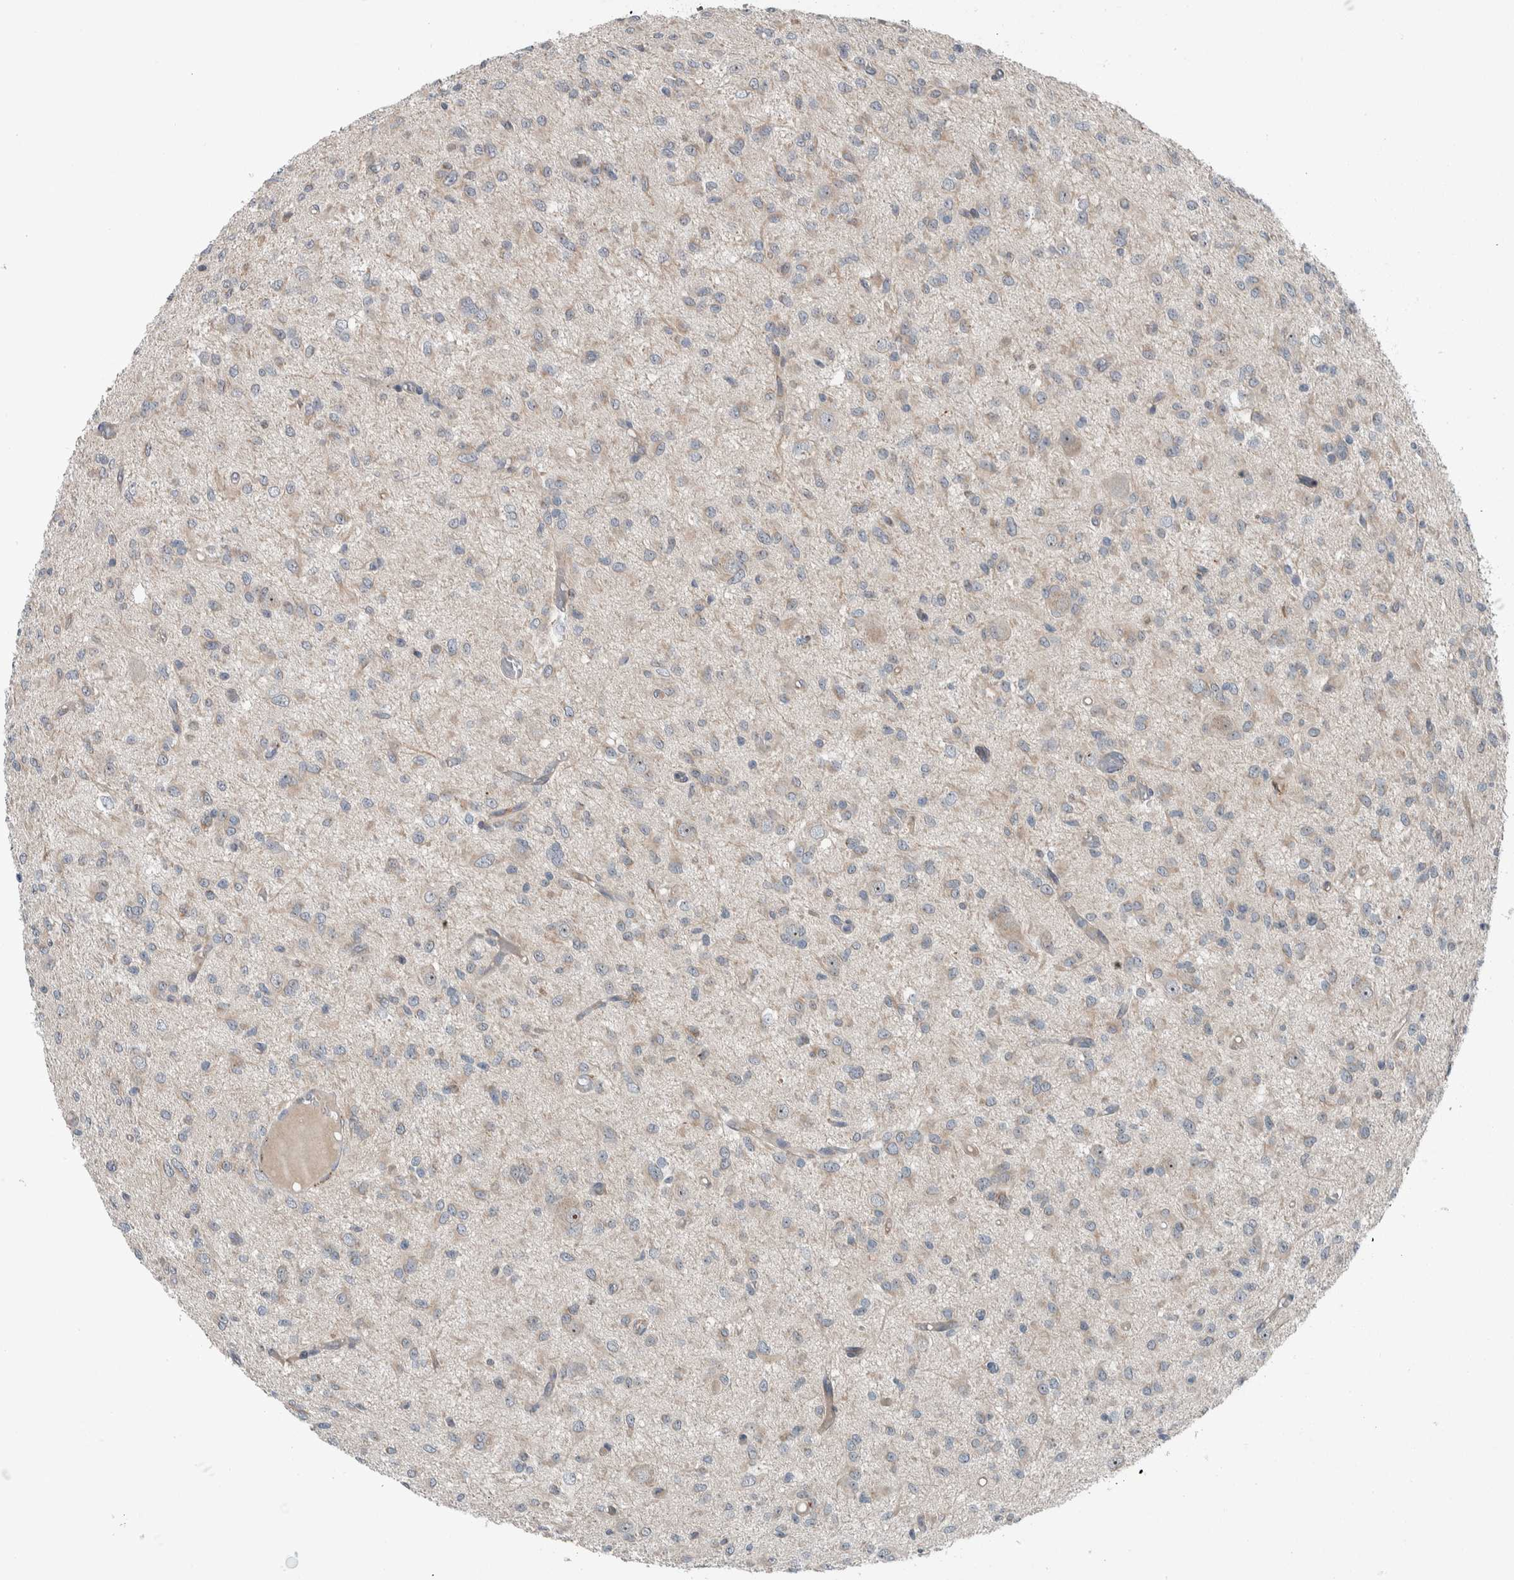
{"staining": {"intensity": "negative", "quantity": "none", "location": "none"}, "tissue": "glioma", "cell_type": "Tumor cells", "image_type": "cancer", "snomed": [{"axis": "morphology", "description": "Glioma, malignant, High grade"}, {"axis": "topography", "description": "Brain"}], "caption": "Tumor cells are negative for protein expression in human malignant glioma (high-grade).", "gene": "USP25", "patient": {"sex": "female", "age": 59}}